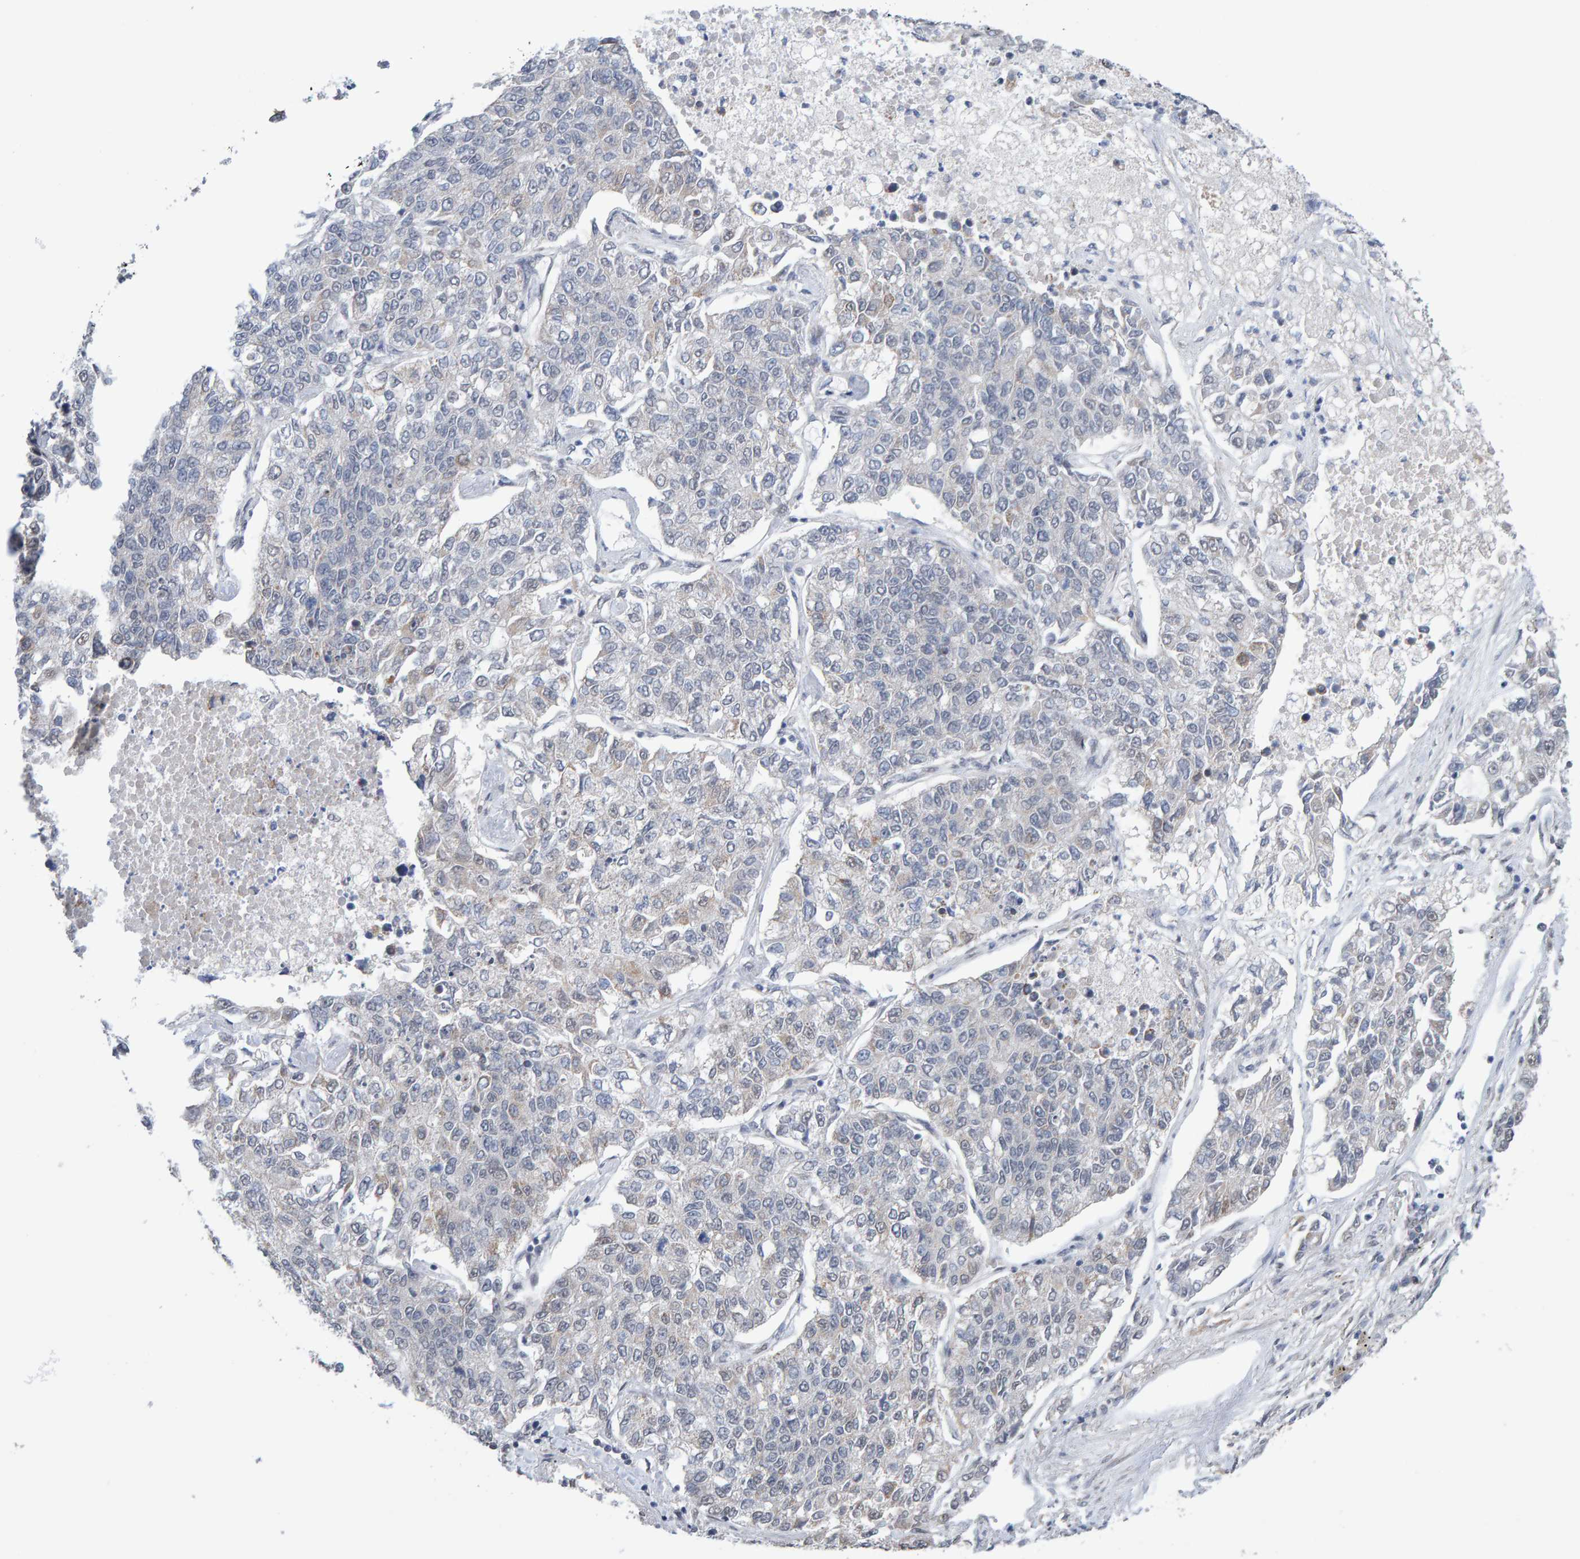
{"staining": {"intensity": "negative", "quantity": "none", "location": "none"}, "tissue": "lung cancer", "cell_type": "Tumor cells", "image_type": "cancer", "snomed": [{"axis": "morphology", "description": "Adenocarcinoma, NOS"}, {"axis": "topography", "description": "Lung"}], "caption": "DAB immunohistochemical staining of lung adenocarcinoma reveals no significant expression in tumor cells.", "gene": "USP43", "patient": {"sex": "male", "age": 49}}